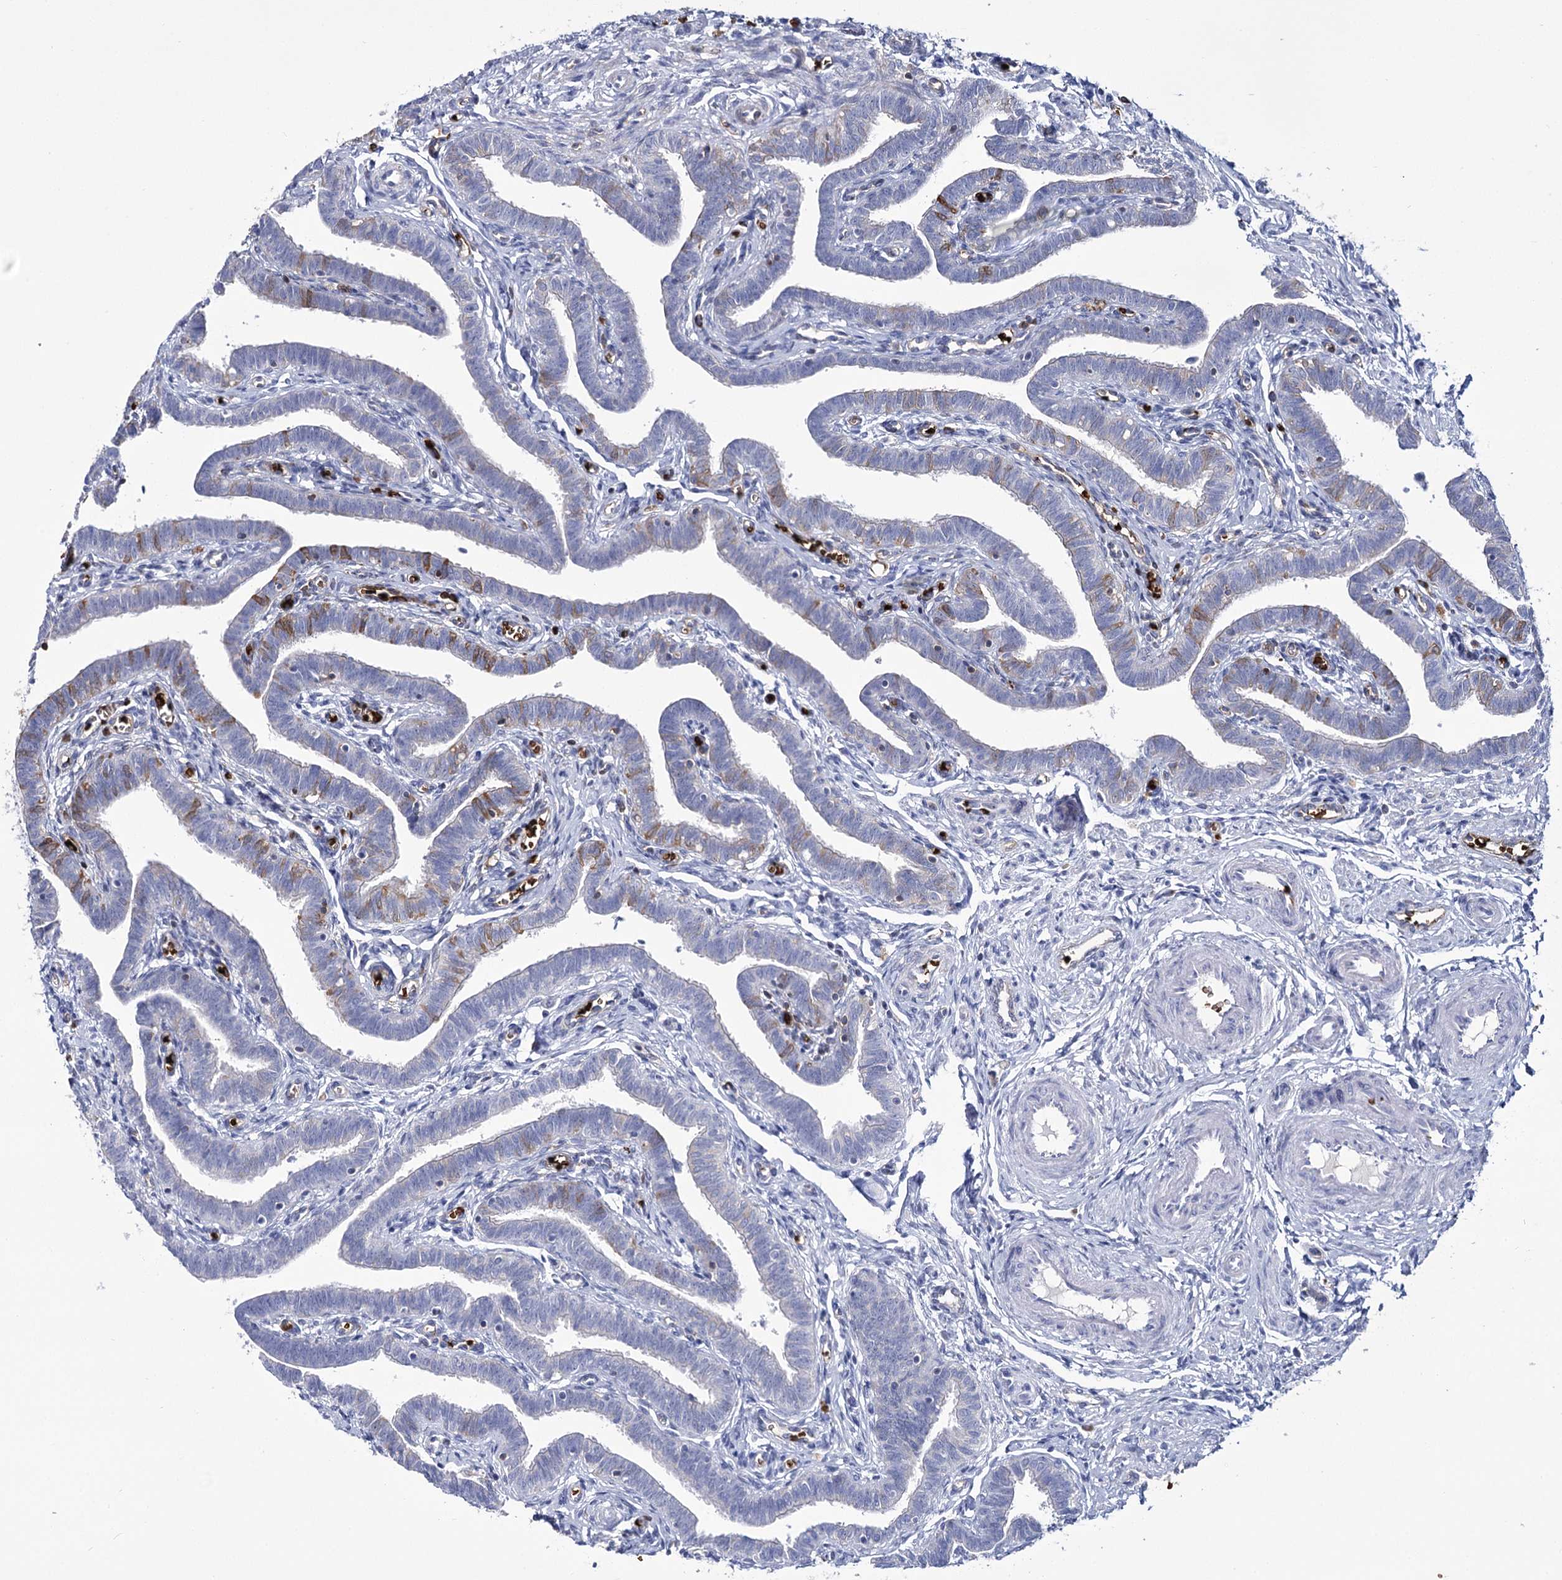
{"staining": {"intensity": "moderate", "quantity": "<25%", "location": "cytoplasmic/membranous"}, "tissue": "fallopian tube", "cell_type": "Glandular cells", "image_type": "normal", "snomed": [{"axis": "morphology", "description": "Normal tissue, NOS"}, {"axis": "topography", "description": "Fallopian tube"}], "caption": "The micrograph demonstrates staining of normal fallopian tube, revealing moderate cytoplasmic/membranous protein positivity (brown color) within glandular cells.", "gene": "GBF1", "patient": {"sex": "female", "age": 36}}